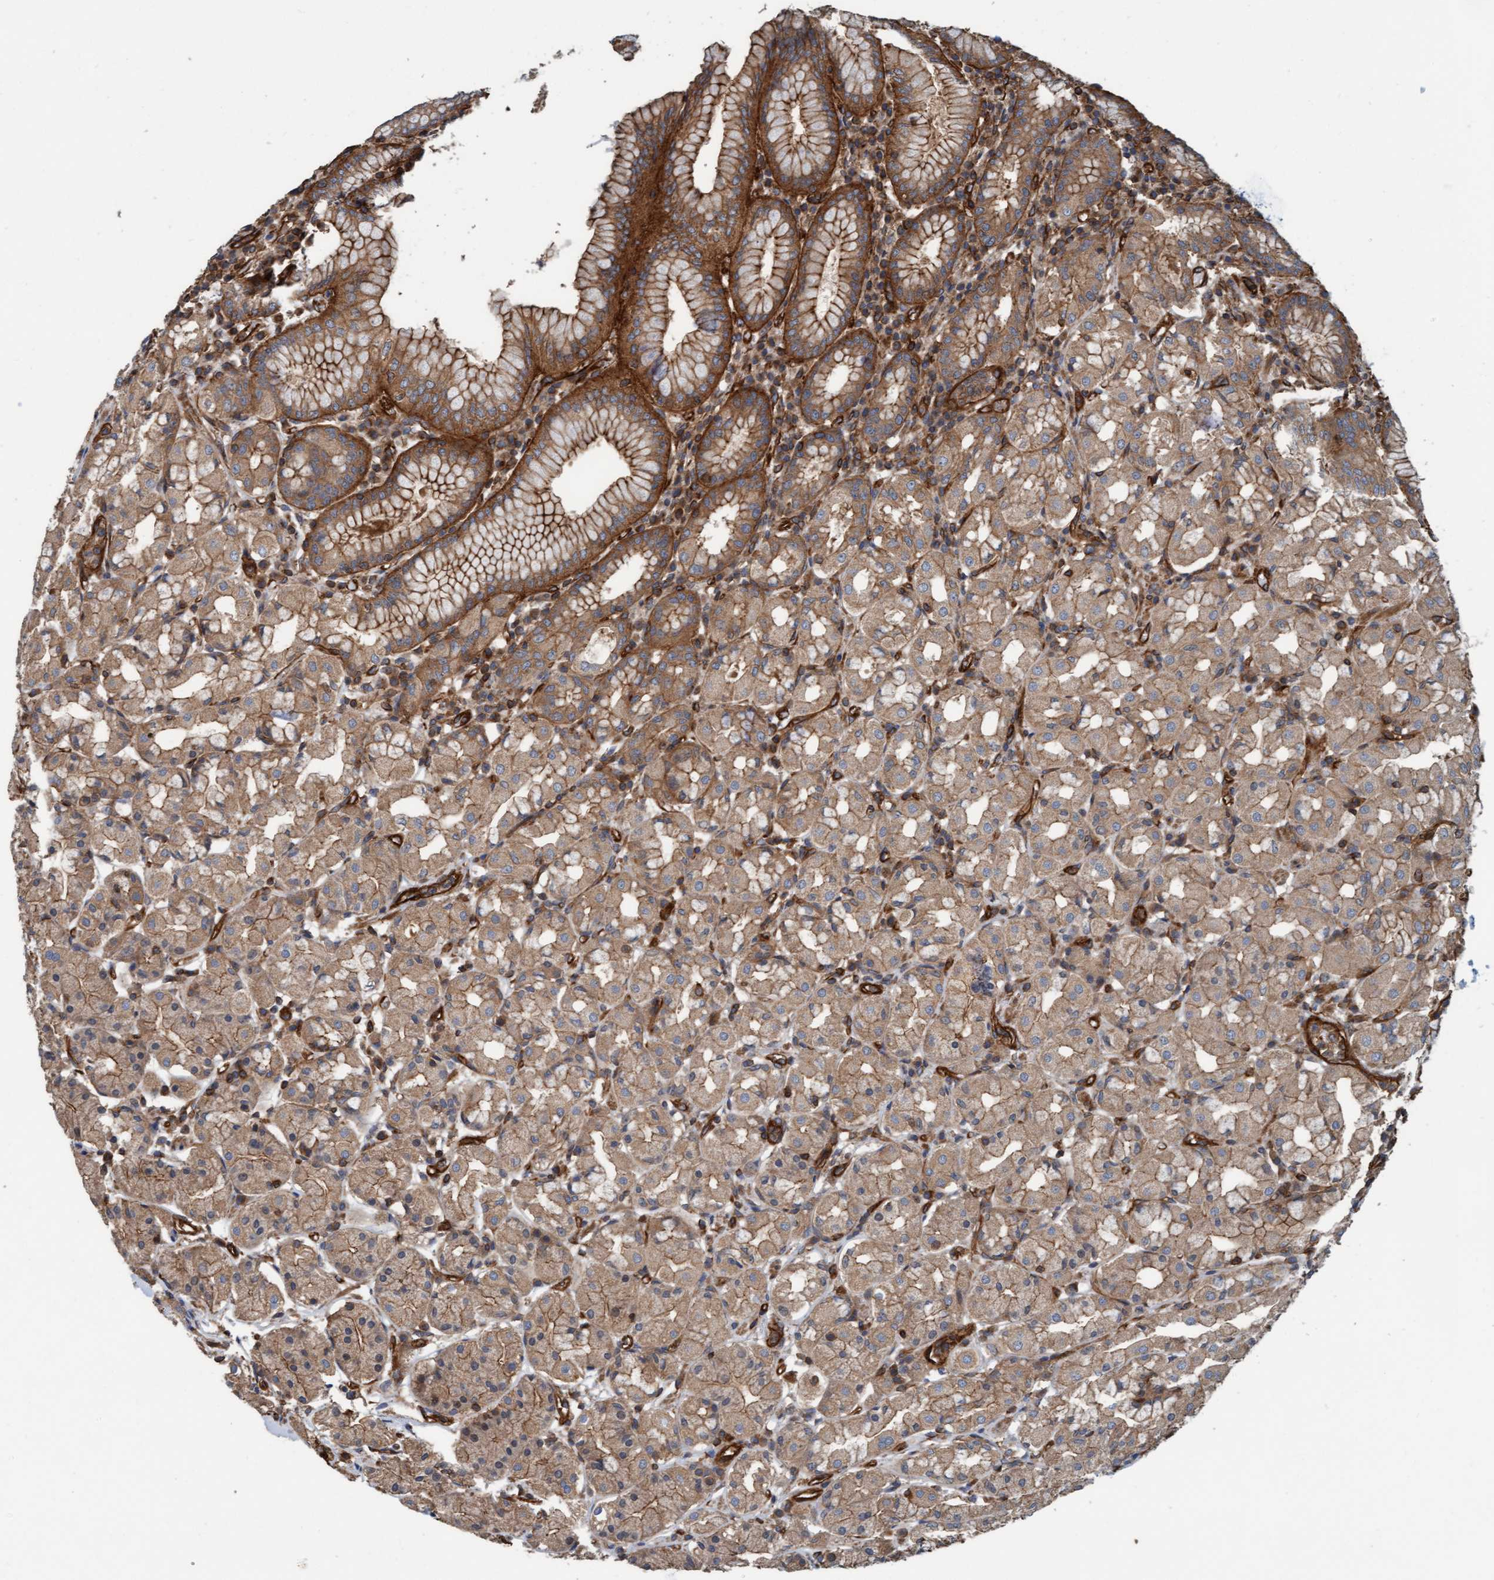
{"staining": {"intensity": "moderate", "quantity": ">75%", "location": "cytoplasmic/membranous"}, "tissue": "stomach", "cell_type": "Glandular cells", "image_type": "normal", "snomed": [{"axis": "morphology", "description": "Normal tissue, NOS"}, {"axis": "topography", "description": "Stomach"}, {"axis": "topography", "description": "Stomach, lower"}], "caption": "Immunohistochemical staining of unremarkable human stomach shows medium levels of moderate cytoplasmic/membranous staining in approximately >75% of glandular cells. (brown staining indicates protein expression, while blue staining denotes nuclei).", "gene": "STXBP4", "patient": {"sex": "female", "age": 56}}